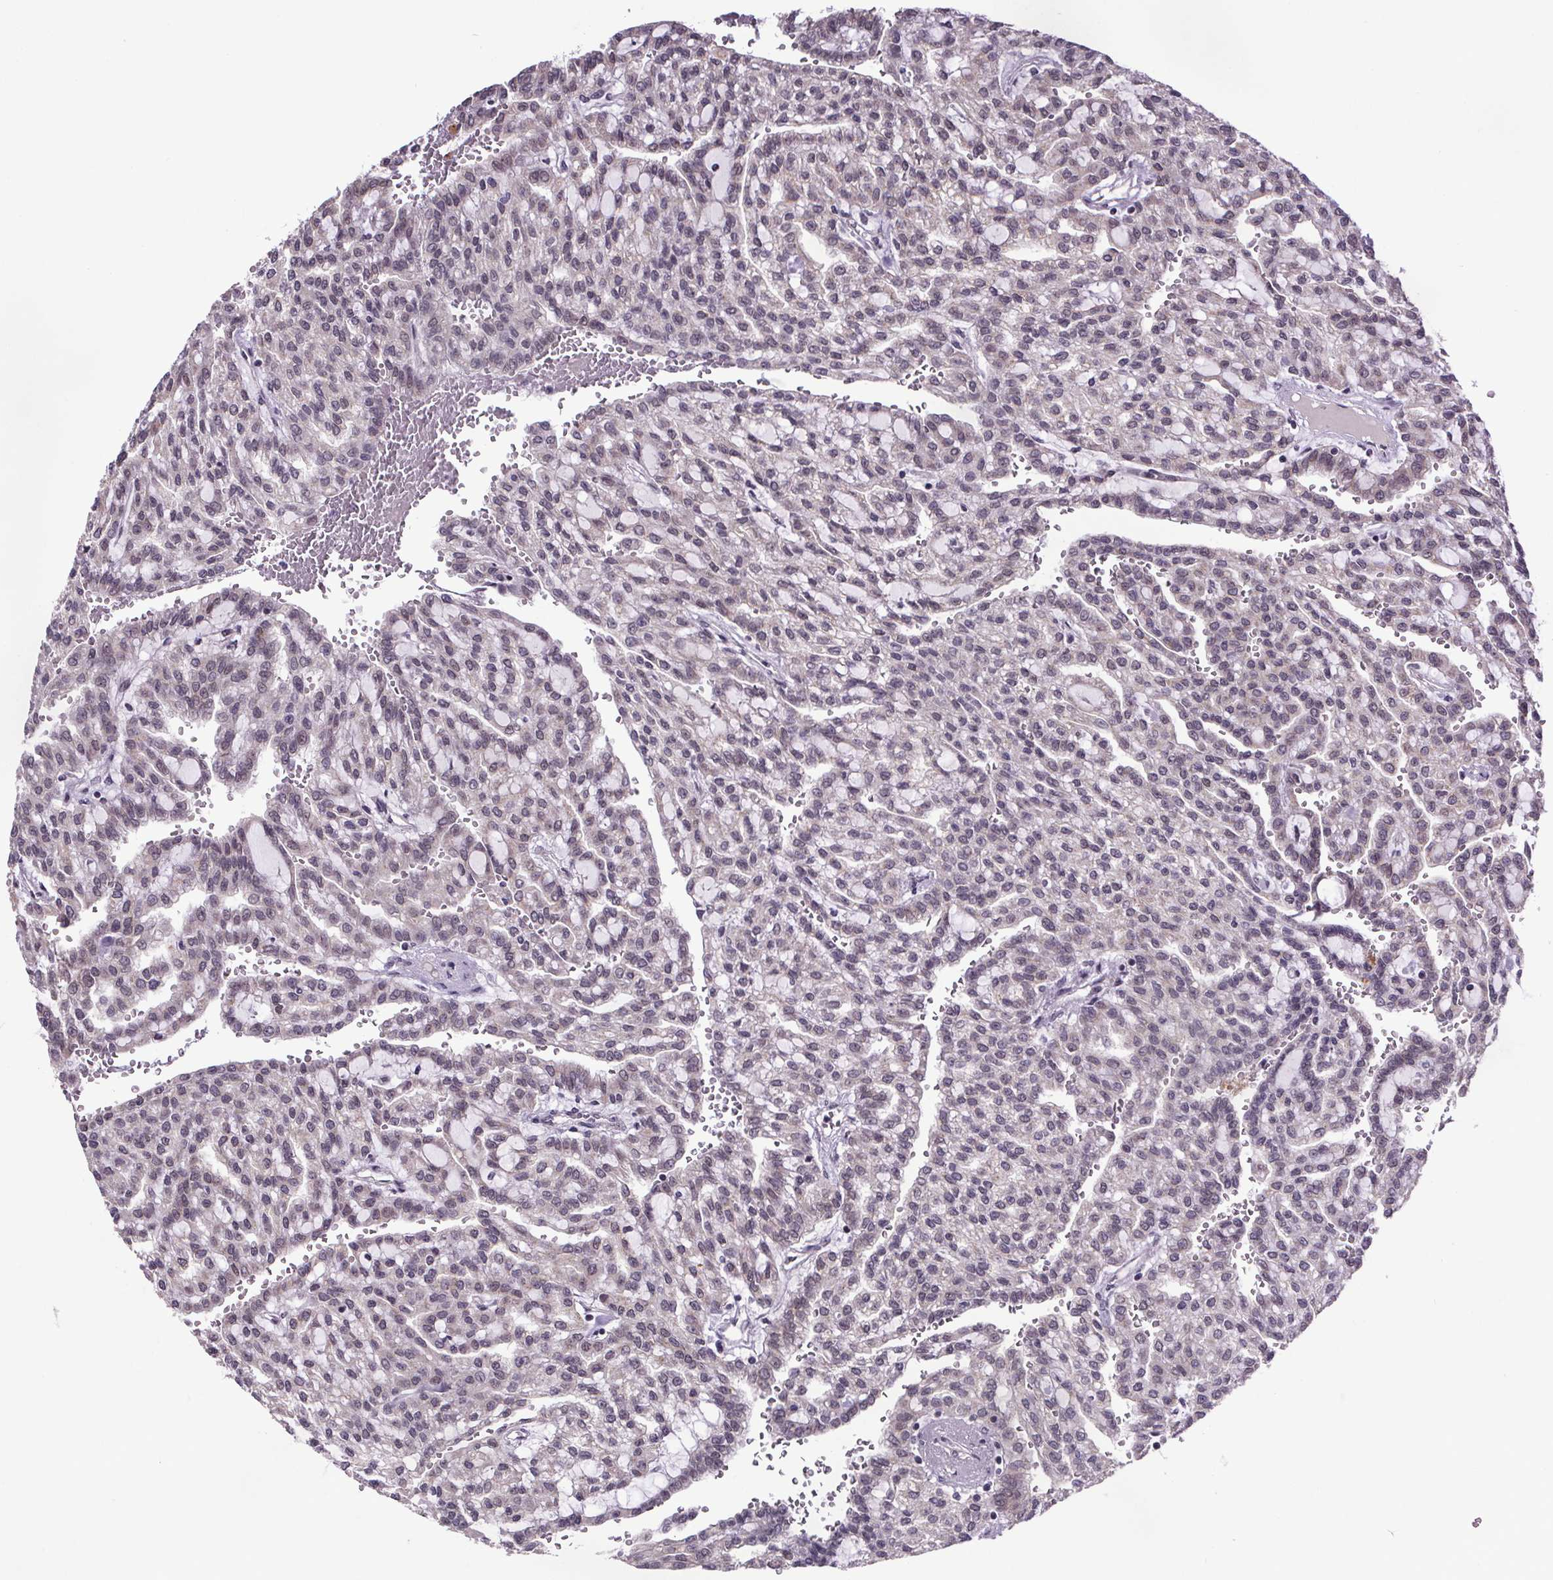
{"staining": {"intensity": "negative", "quantity": "none", "location": "none"}, "tissue": "renal cancer", "cell_type": "Tumor cells", "image_type": "cancer", "snomed": [{"axis": "morphology", "description": "Adenocarcinoma, NOS"}, {"axis": "topography", "description": "Kidney"}], "caption": "This micrograph is of renal adenocarcinoma stained with immunohistochemistry to label a protein in brown with the nuclei are counter-stained blue. There is no staining in tumor cells.", "gene": "ATMIN", "patient": {"sex": "male", "age": 63}}